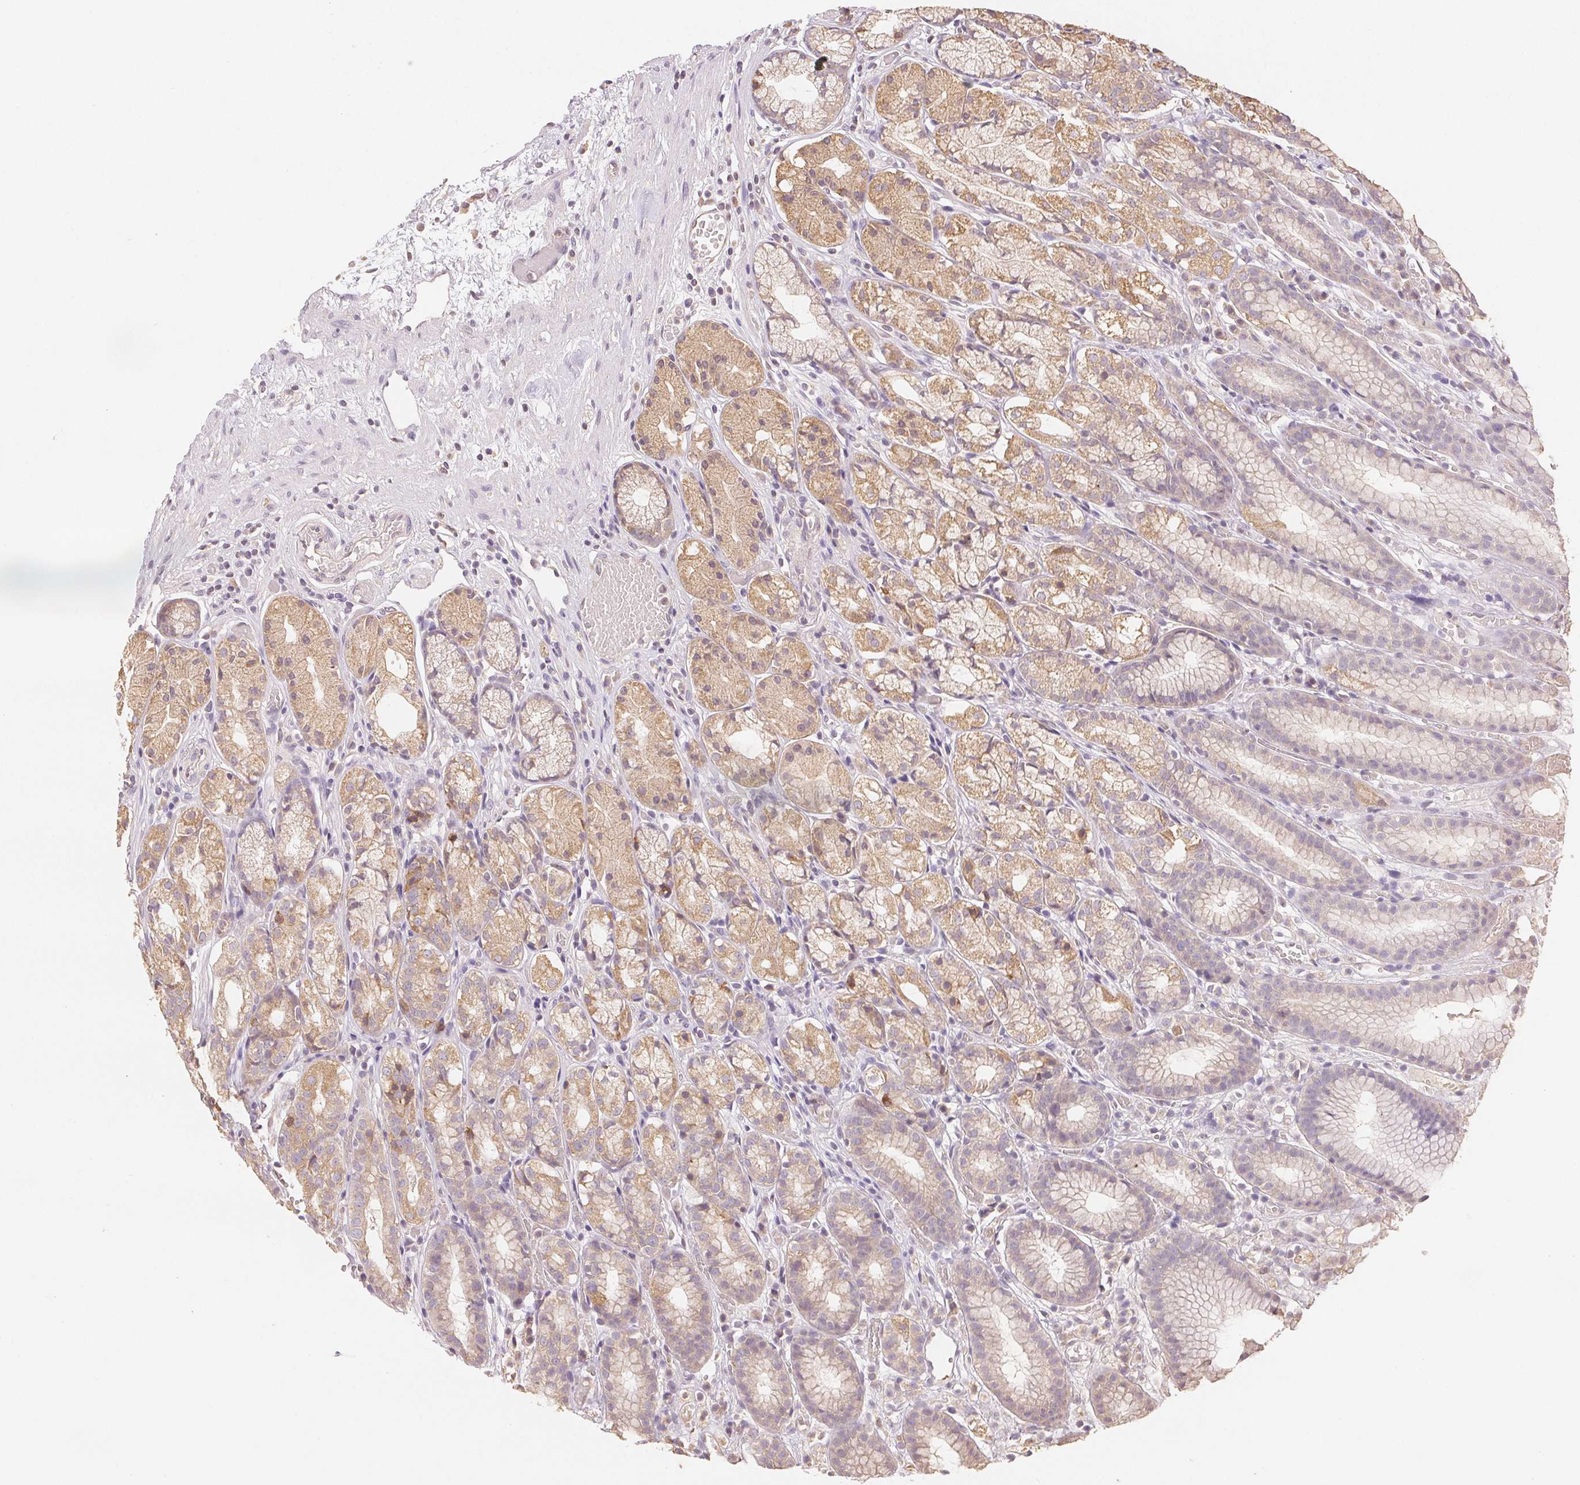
{"staining": {"intensity": "moderate", "quantity": "25%-75%", "location": "cytoplasmic/membranous"}, "tissue": "stomach", "cell_type": "Glandular cells", "image_type": "normal", "snomed": [{"axis": "morphology", "description": "Normal tissue, NOS"}, {"axis": "topography", "description": "Stomach"}], "caption": "Protein expression analysis of benign stomach reveals moderate cytoplasmic/membranous positivity in about 25%-75% of glandular cells.", "gene": "SEZ6L2", "patient": {"sex": "male", "age": 70}}